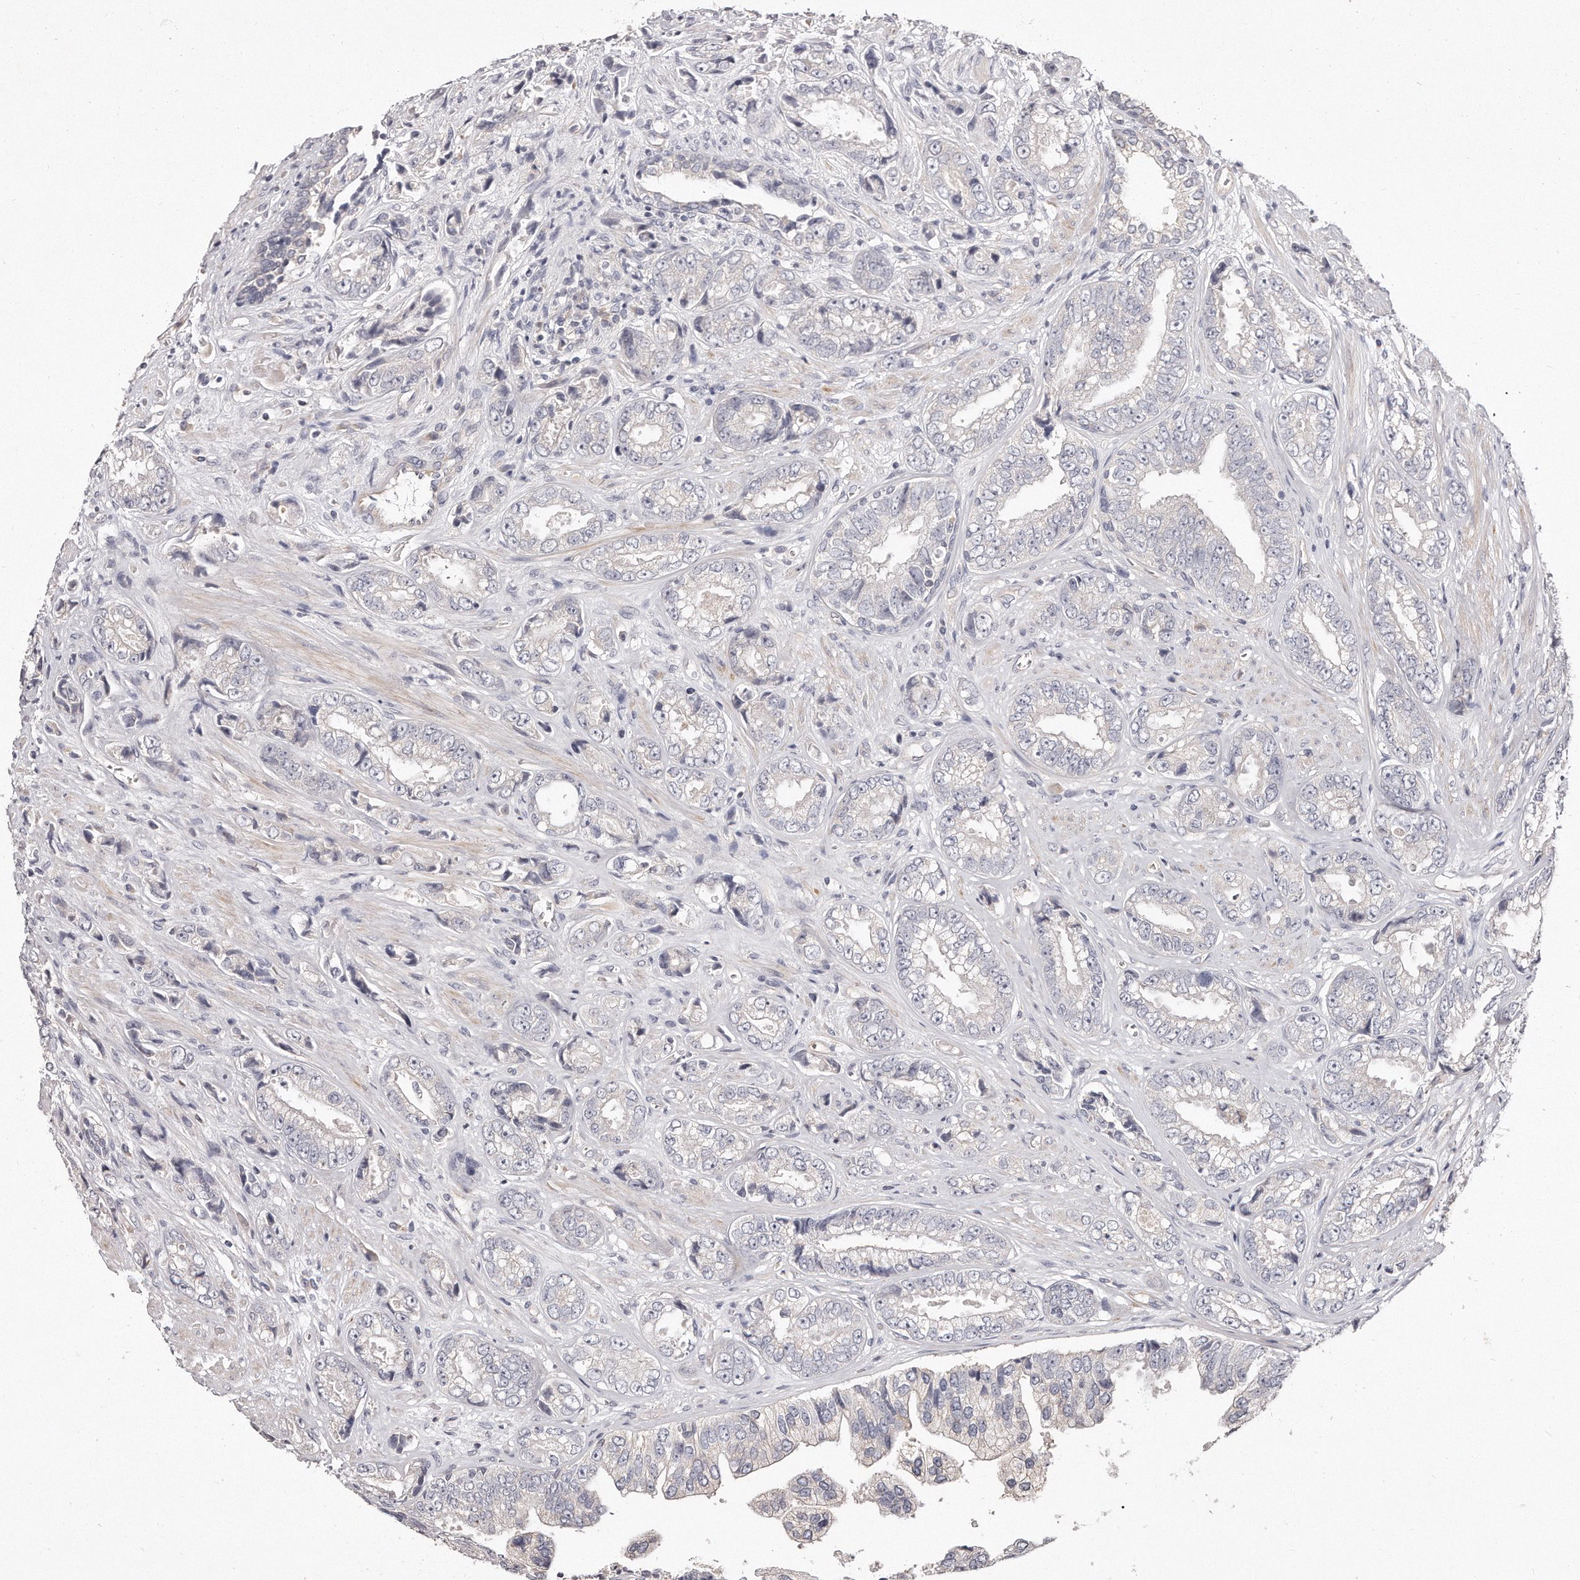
{"staining": {"intensity": "negative", "quantity": "none", "location": "none"}, "tissue": "prostate cancer", "cell_type": "Tumor cells", "image_type": "cancer", "snomed": [{"axis": "morphology", "description": "Adenocarcinoma, High grade"}, {"axis": "topography", "description": "Prostate"}], "caption": "Human prostate adenocarcinoma (high-grade) stained for a protein using immunohistochemistry (IHC) shows no staining in tumor cells.", "gene": "TTLL4", "patient": {"sex": "male", "age": 61}}